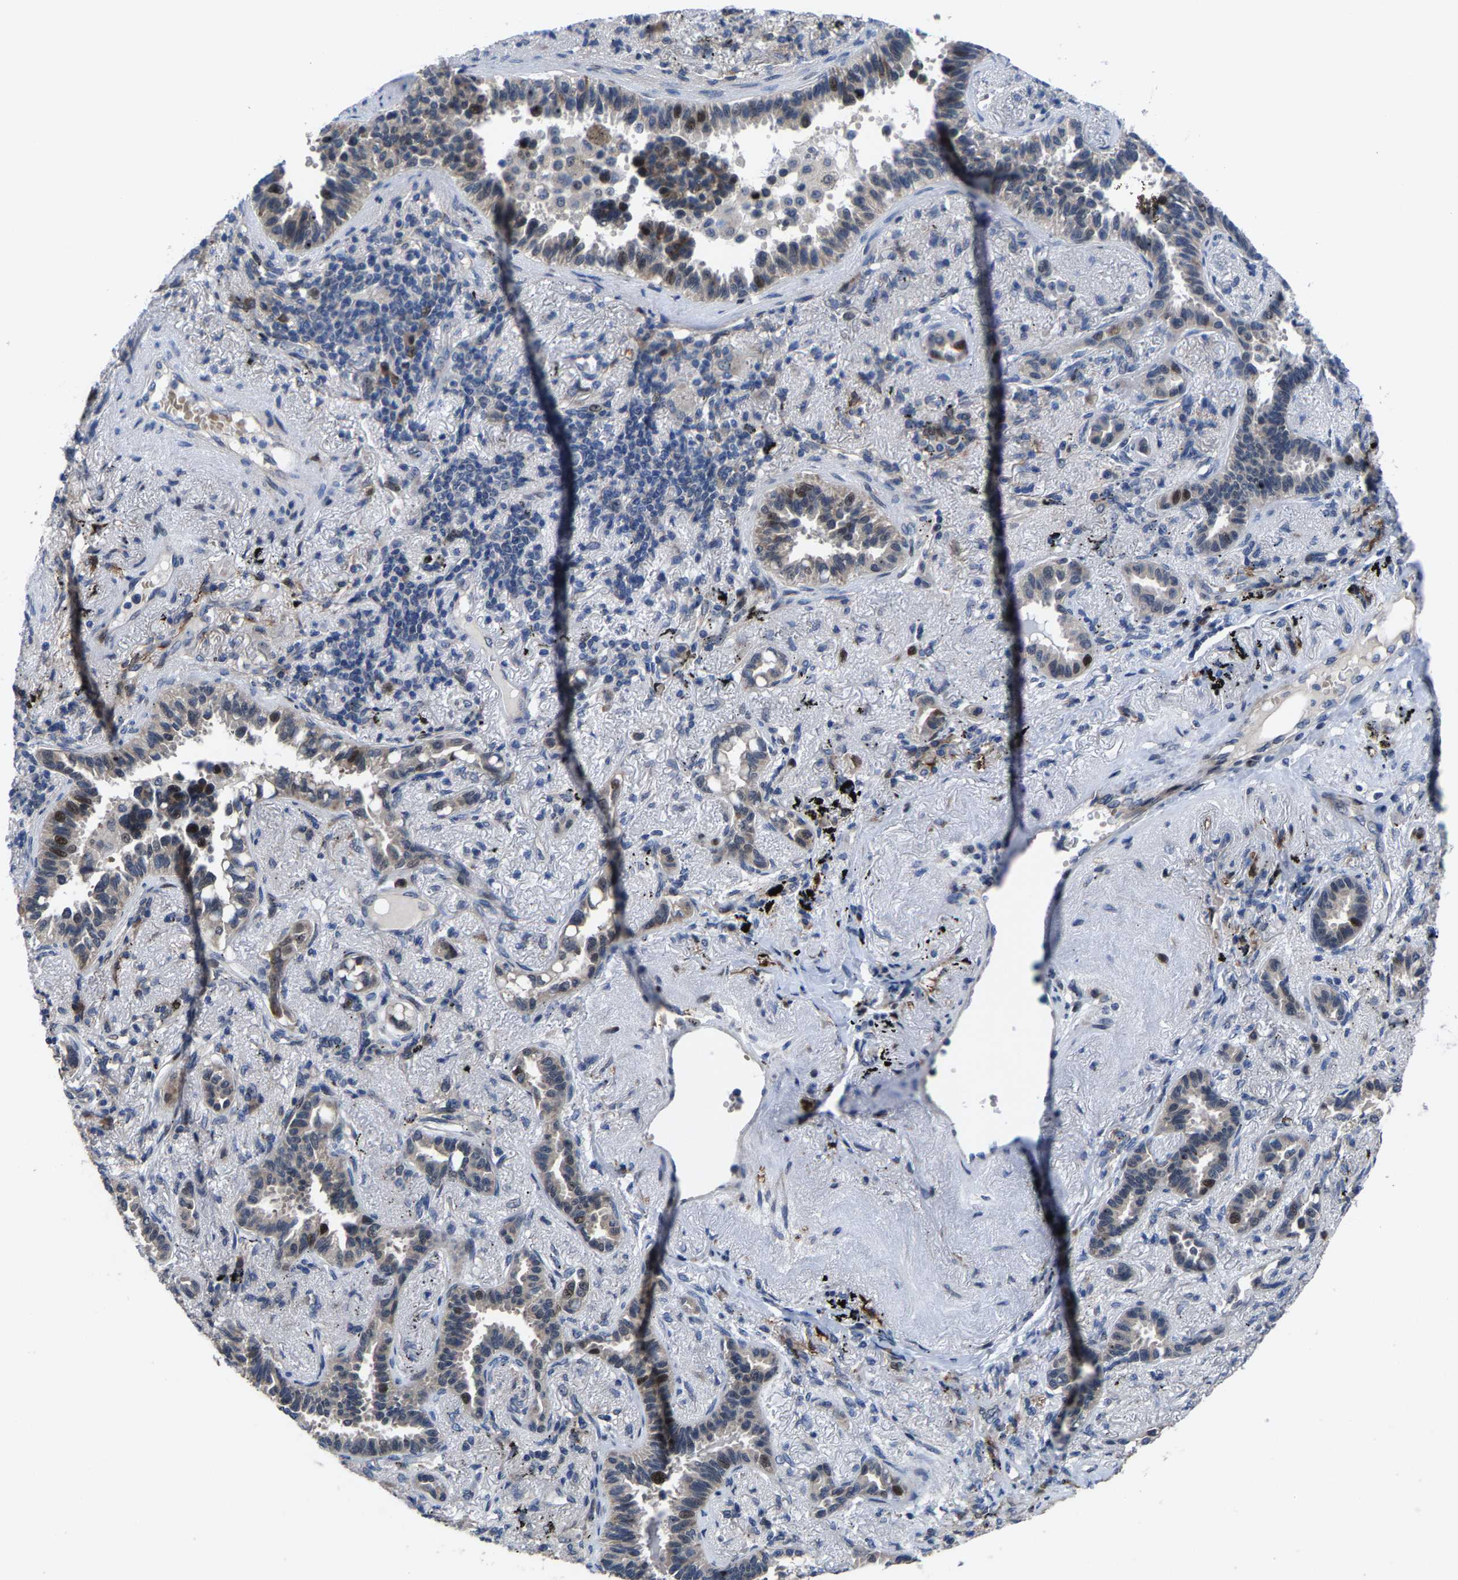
{"staining": {"intensity": "weak", "quantity": "<25%", "location": "cytoplasmic/membranous,nuclear"}, "tissue": "lung cancer", "cell_type": "Tumor cells", "image_type": "cancer", "snomed": [{"axis": "morphology", "description": "Adenocarcinoma, NOS"}, {"axis": "topography", "description": "Lung"}], "caption": "A high-resolution histopathology image shows IHC staining of lung cancer, which demonstrates no significant positivity in tumor cells.", "gene": "HAUS6", "patient": {"sex": "male", "age": 59}}